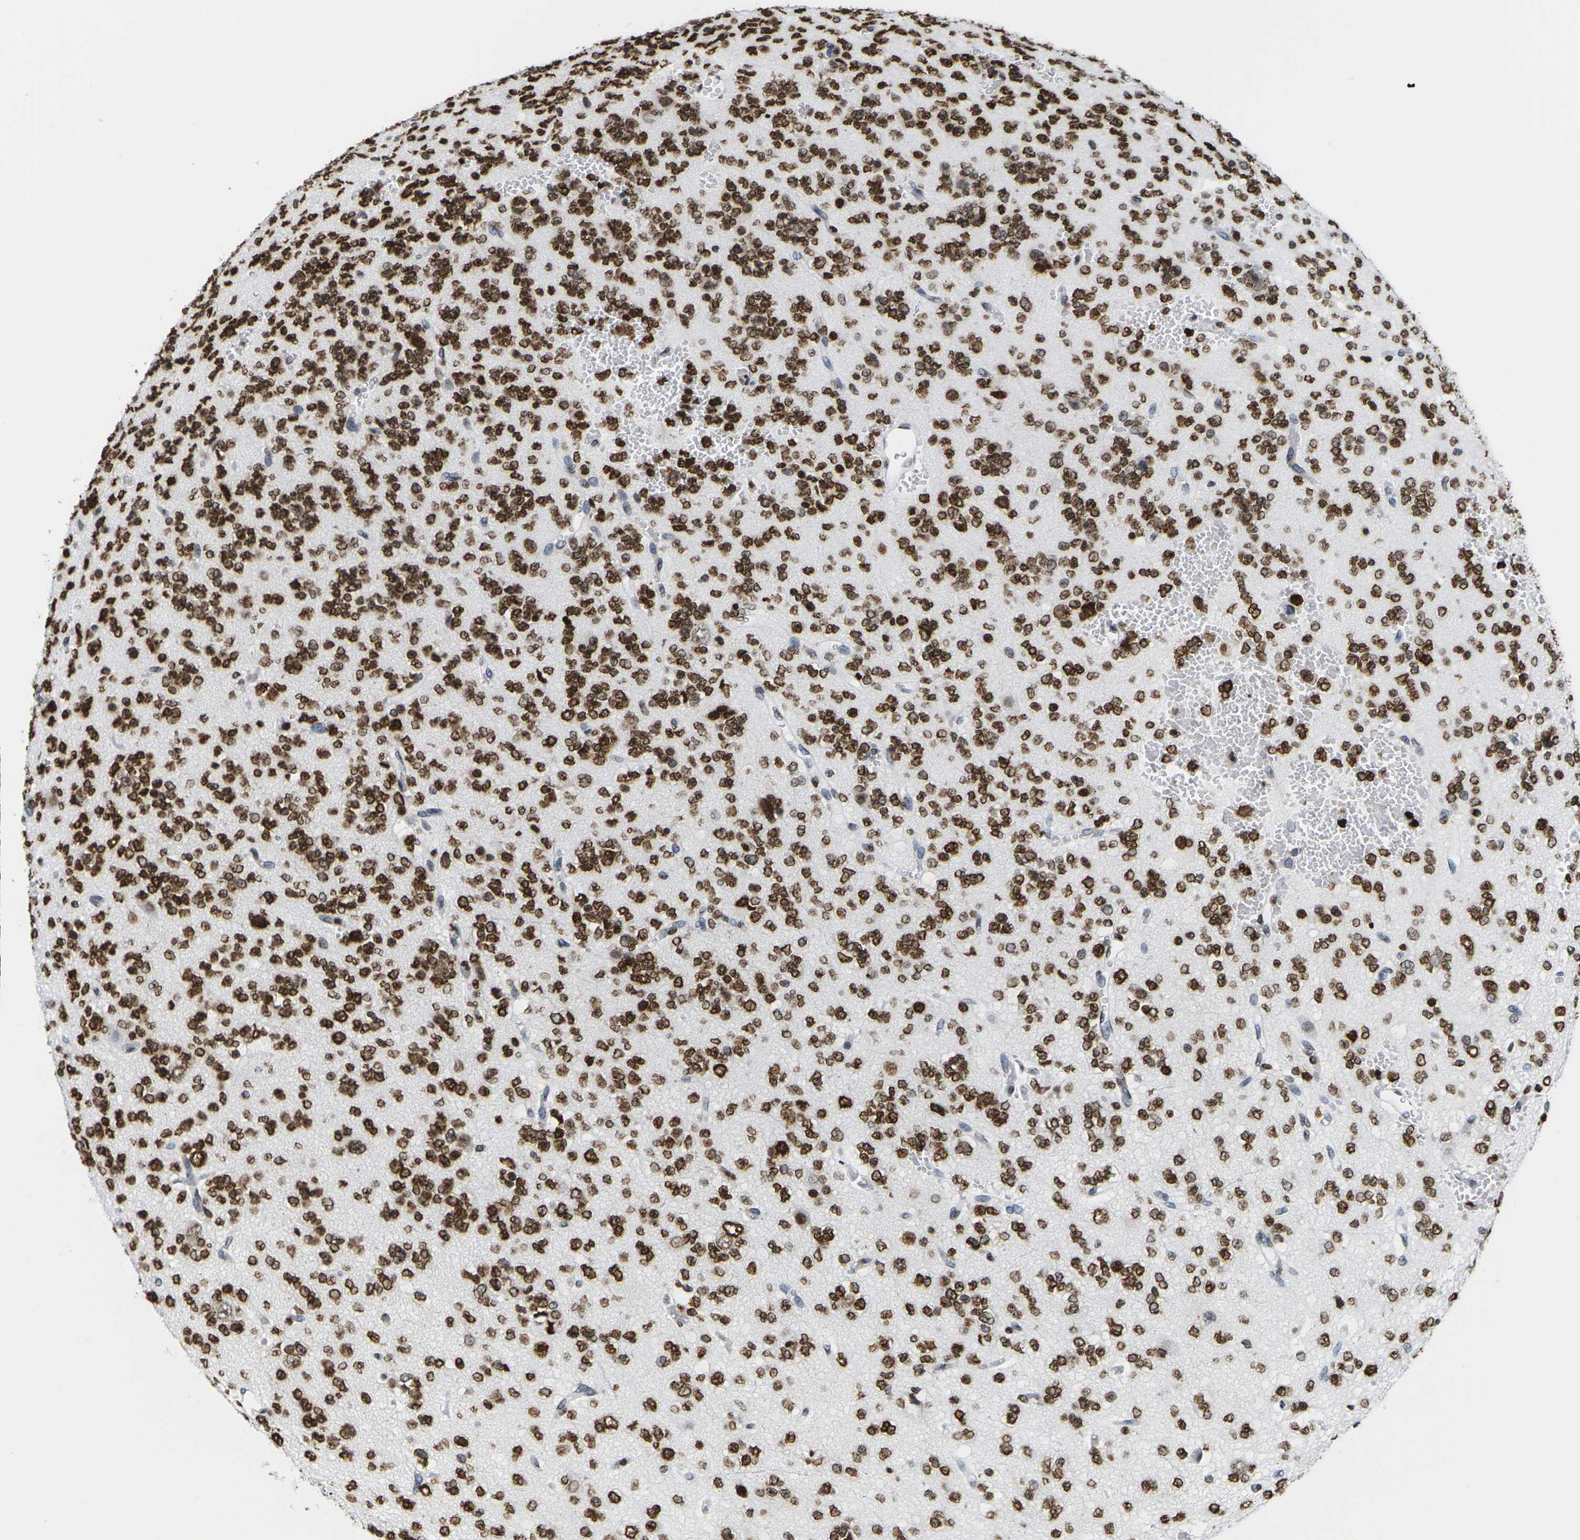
{"staining": {"intensity": "strong", "quantity": ">75%", "location": "cytoplasmic/membranous,nuclear"}, "tissue": "glioma", "cell_type": "Tumor cells", "image_type": "cancer", "snomed": [{"axis": "morphology", "description": "Glioma, malignant, Low grade"}, {"axis": "topography", "description": "Brain"}], "caption": "IHC photomicrograph of low-grade glioma (malignant) stained for a protein (brown), which displays high levels of strong cytoplasmic/membranous and nuclear staining in approximately >75% of tumor cells.", "gene": "H2AC21", "patient": {"sex": "male", "age": 38}}